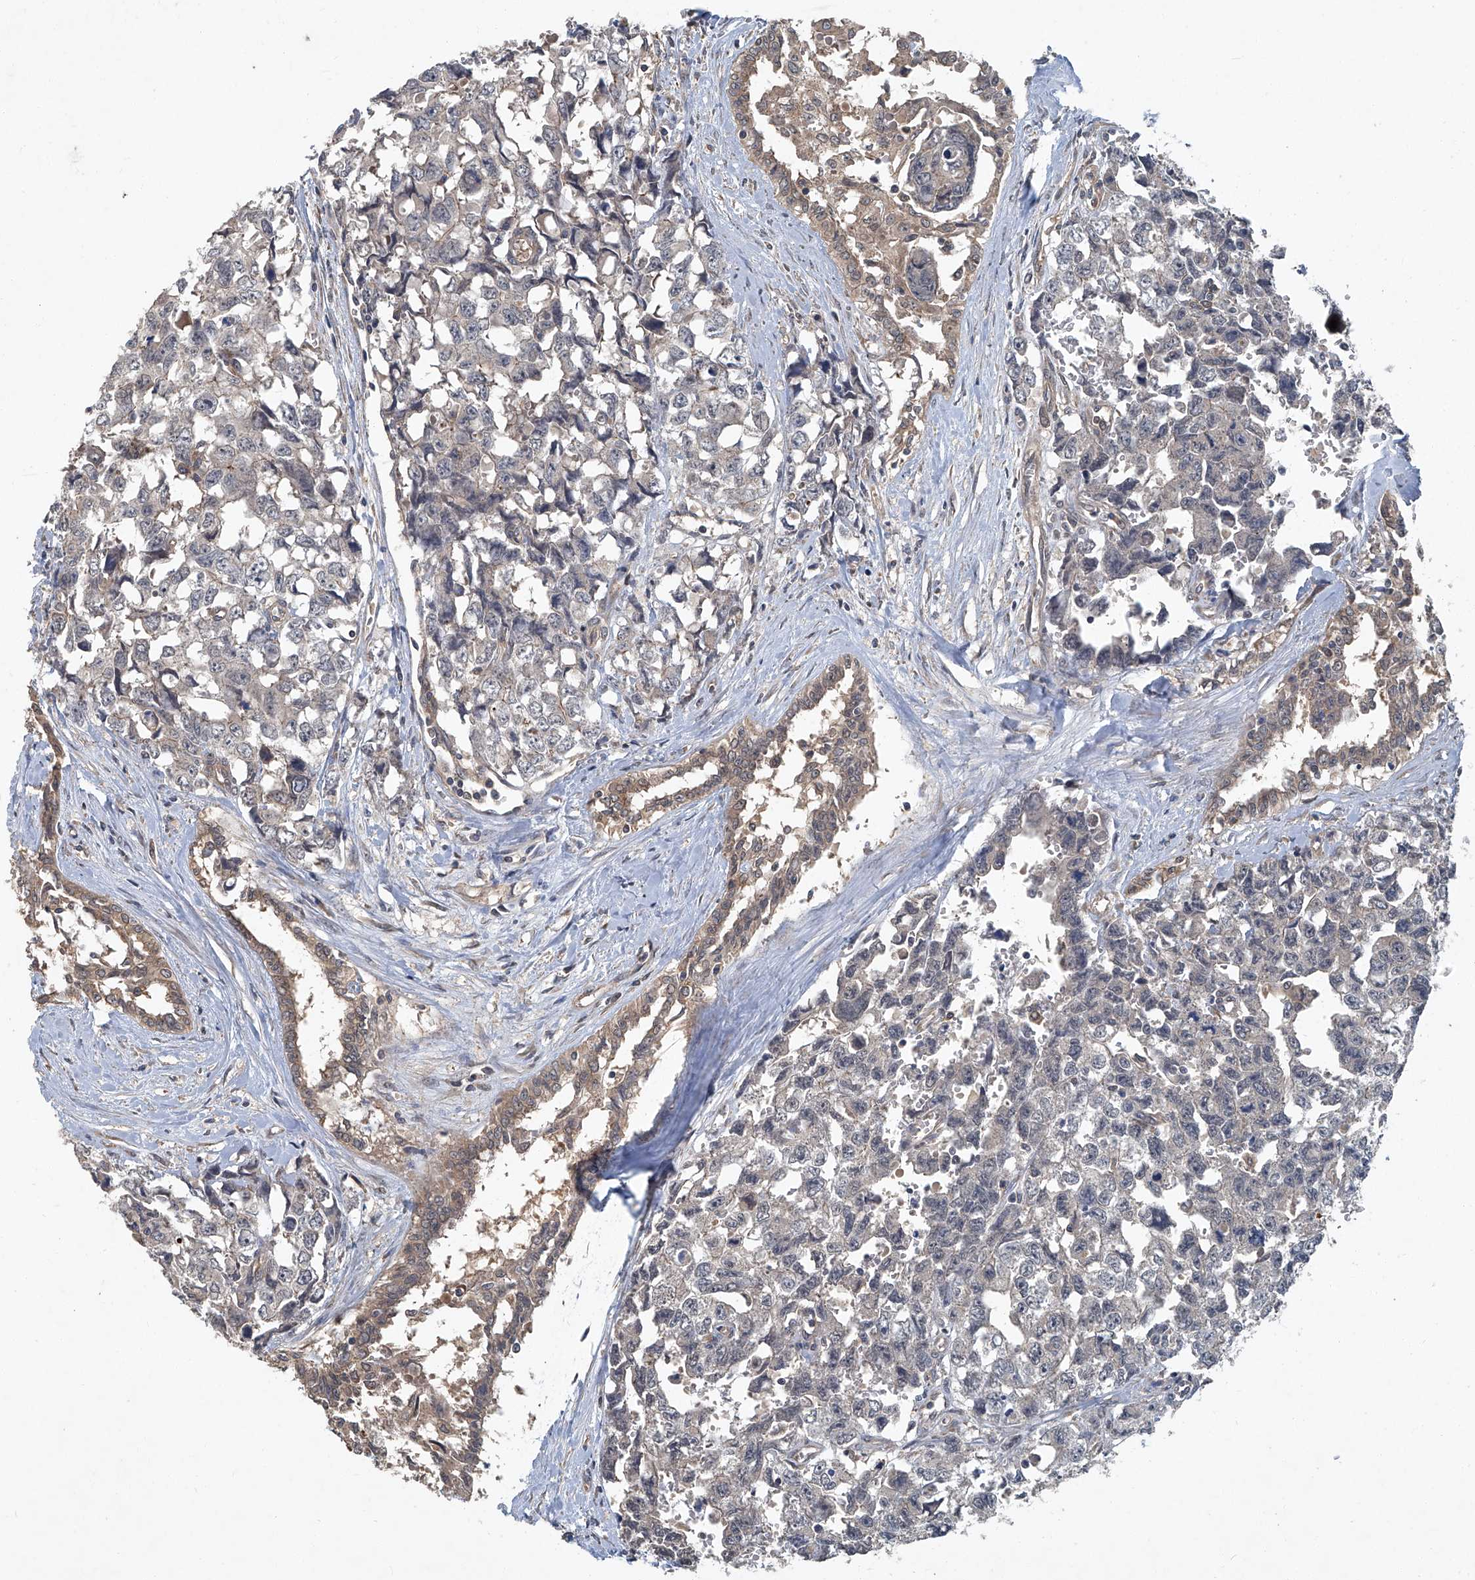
{"staining": {"intensity": "negative", "quantity": "none", "location": "none"}, "tissue": "testis cancer", "cell_type": "Tumor cells", "image_type": "cancer", "snomed": [{"axis": "morphology", "description": "Carcinoma, Embryonal, NOS"}, {"axis": "topography", "description": "Testis"}], "caption": "Tumor cells show no significant expression in embryonal carcinoma (testis). (DAB (3,3'-diaminobenzidine) immunohistochemistry, high magnification).", "gene": "ANKRD34A", "patient": {"sex": "male", "age": 31}}